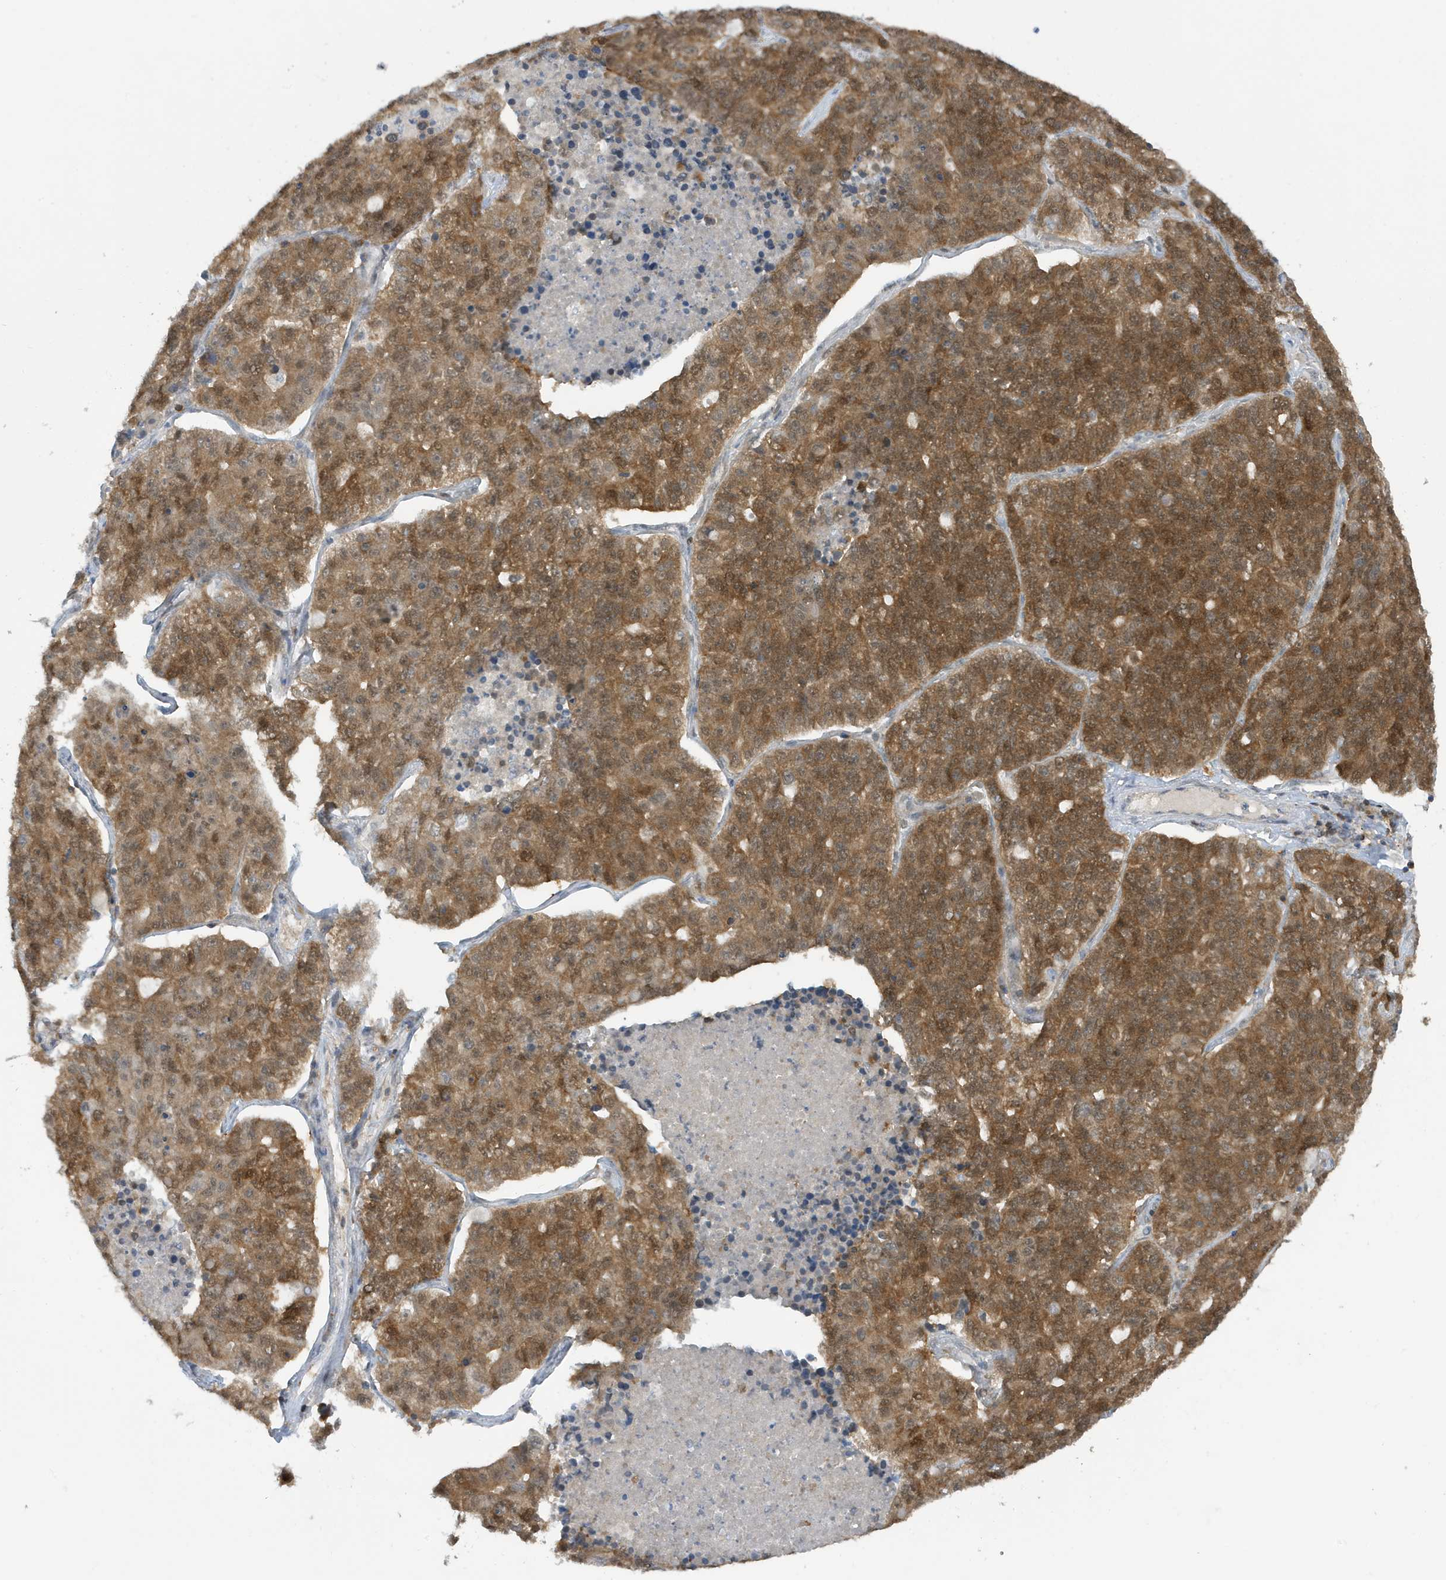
{"staining": {"intensity": "moderate", "quantity": ">75%", "location": "cytoplasmic/membranous"}, "tissue": "lung cancer", "cell_type": "Tumor cells", "image_type": "cancer", "snomed": [{"axis": "morphology", "description": "Adenocarcinoma, NOS"}, {"axis": "topography", "description": "Lung"}], "caption": "Lung cancer (adenocarcinoma) tissue displays moderate cytoplasmic/membranous positivity in approximately >75% of tumor cells", "gene": "OGA", "patient": {"sex": "male", "age": 49}}